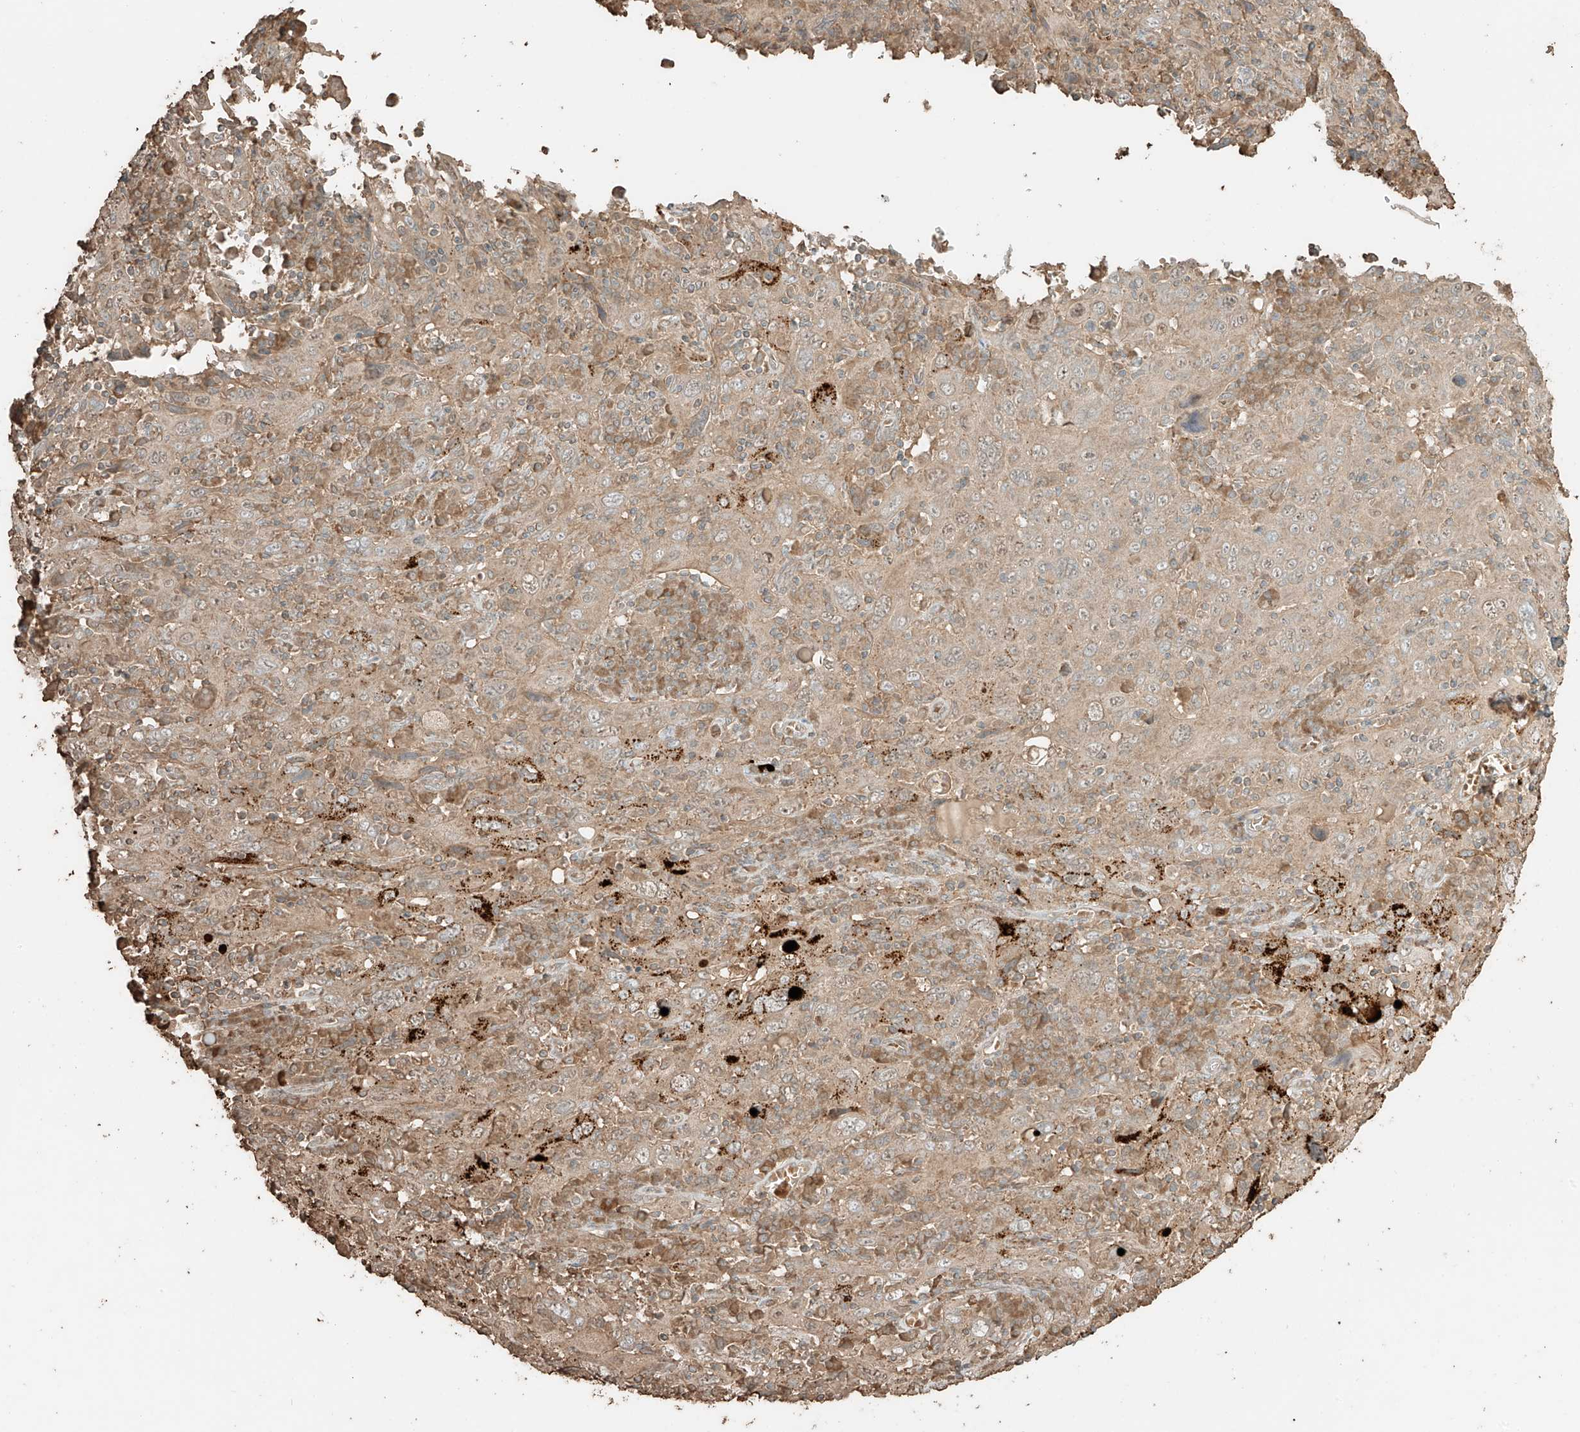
{"staining": {"intensity": "weak", "quantity": "25%-75%", "location": "cytoplasmic/membranous"}, "tissue": "cervical cancer", "cell_type": "Tumor cells", "image_type": "cancer", "snomed": [{"axis": "morphology", "description": "Squamous cell carcinoma, NOS"}, {"axis": "topography", "description": "Cervix"}], "caption": "Human cervical cancer stained with a protein marker demonstrates weak staining in tumor cells.", "gene": "RFTN2", "patient": {"sex": "female", "age": 46}}